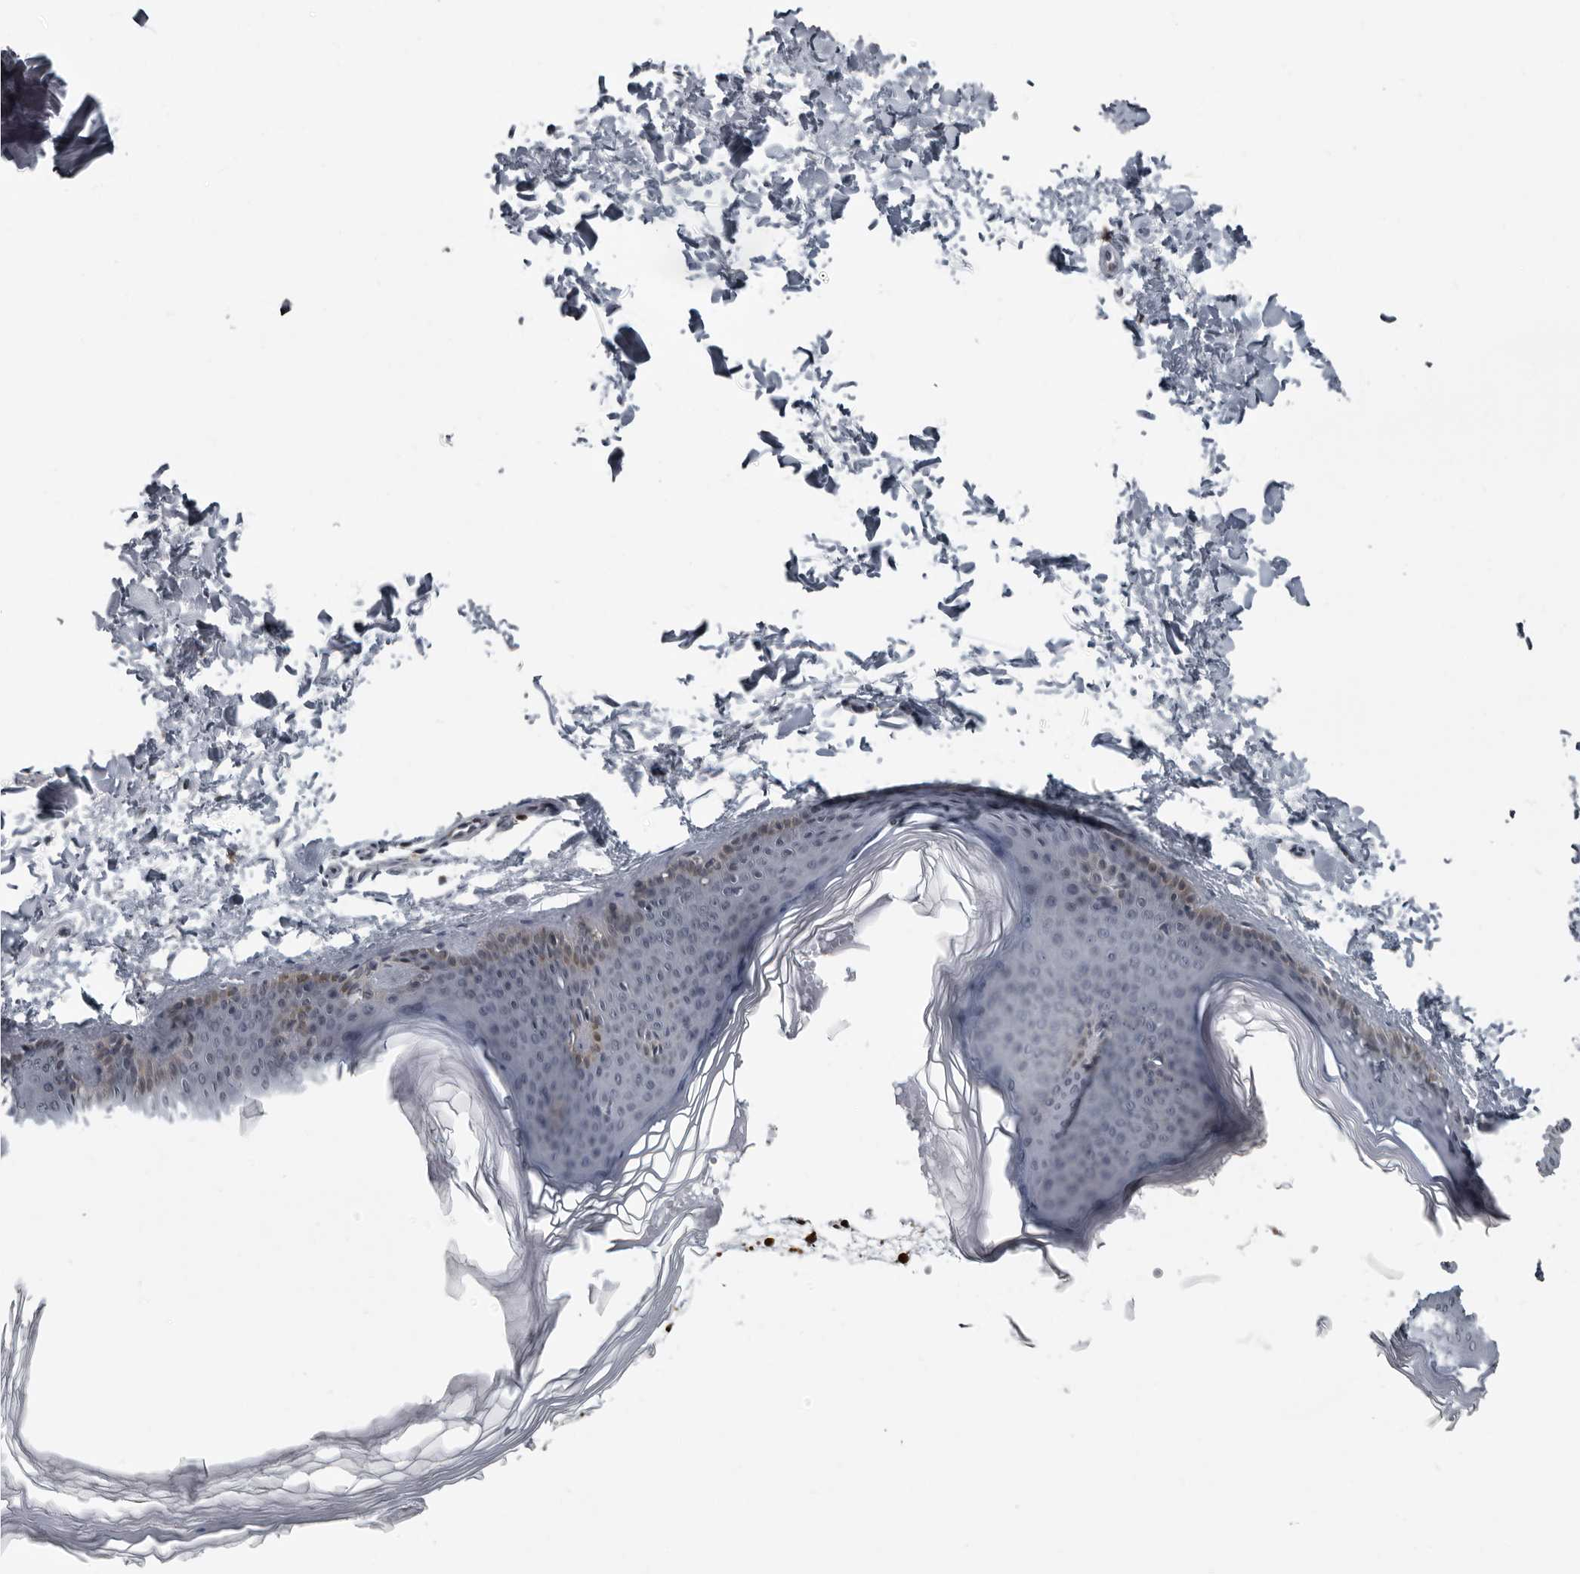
{"staining": {"intensity": "negative", "quantity": "none", "location": "none"}, "tissue": "skin", "cell_type": "Fibroblasts", "image_type": "normal", "snomed": [{"axis": "morphology", "description": "Normal tissue, NOS"}, {"axis": "topography", "description": "Skin"}], "caption": "This is an immunohistochemistry histopathology image of benign skin. There is no staining in fibroblasts.", "gene": "RTCA", "patient": {"sex": "female", "age": 27}}